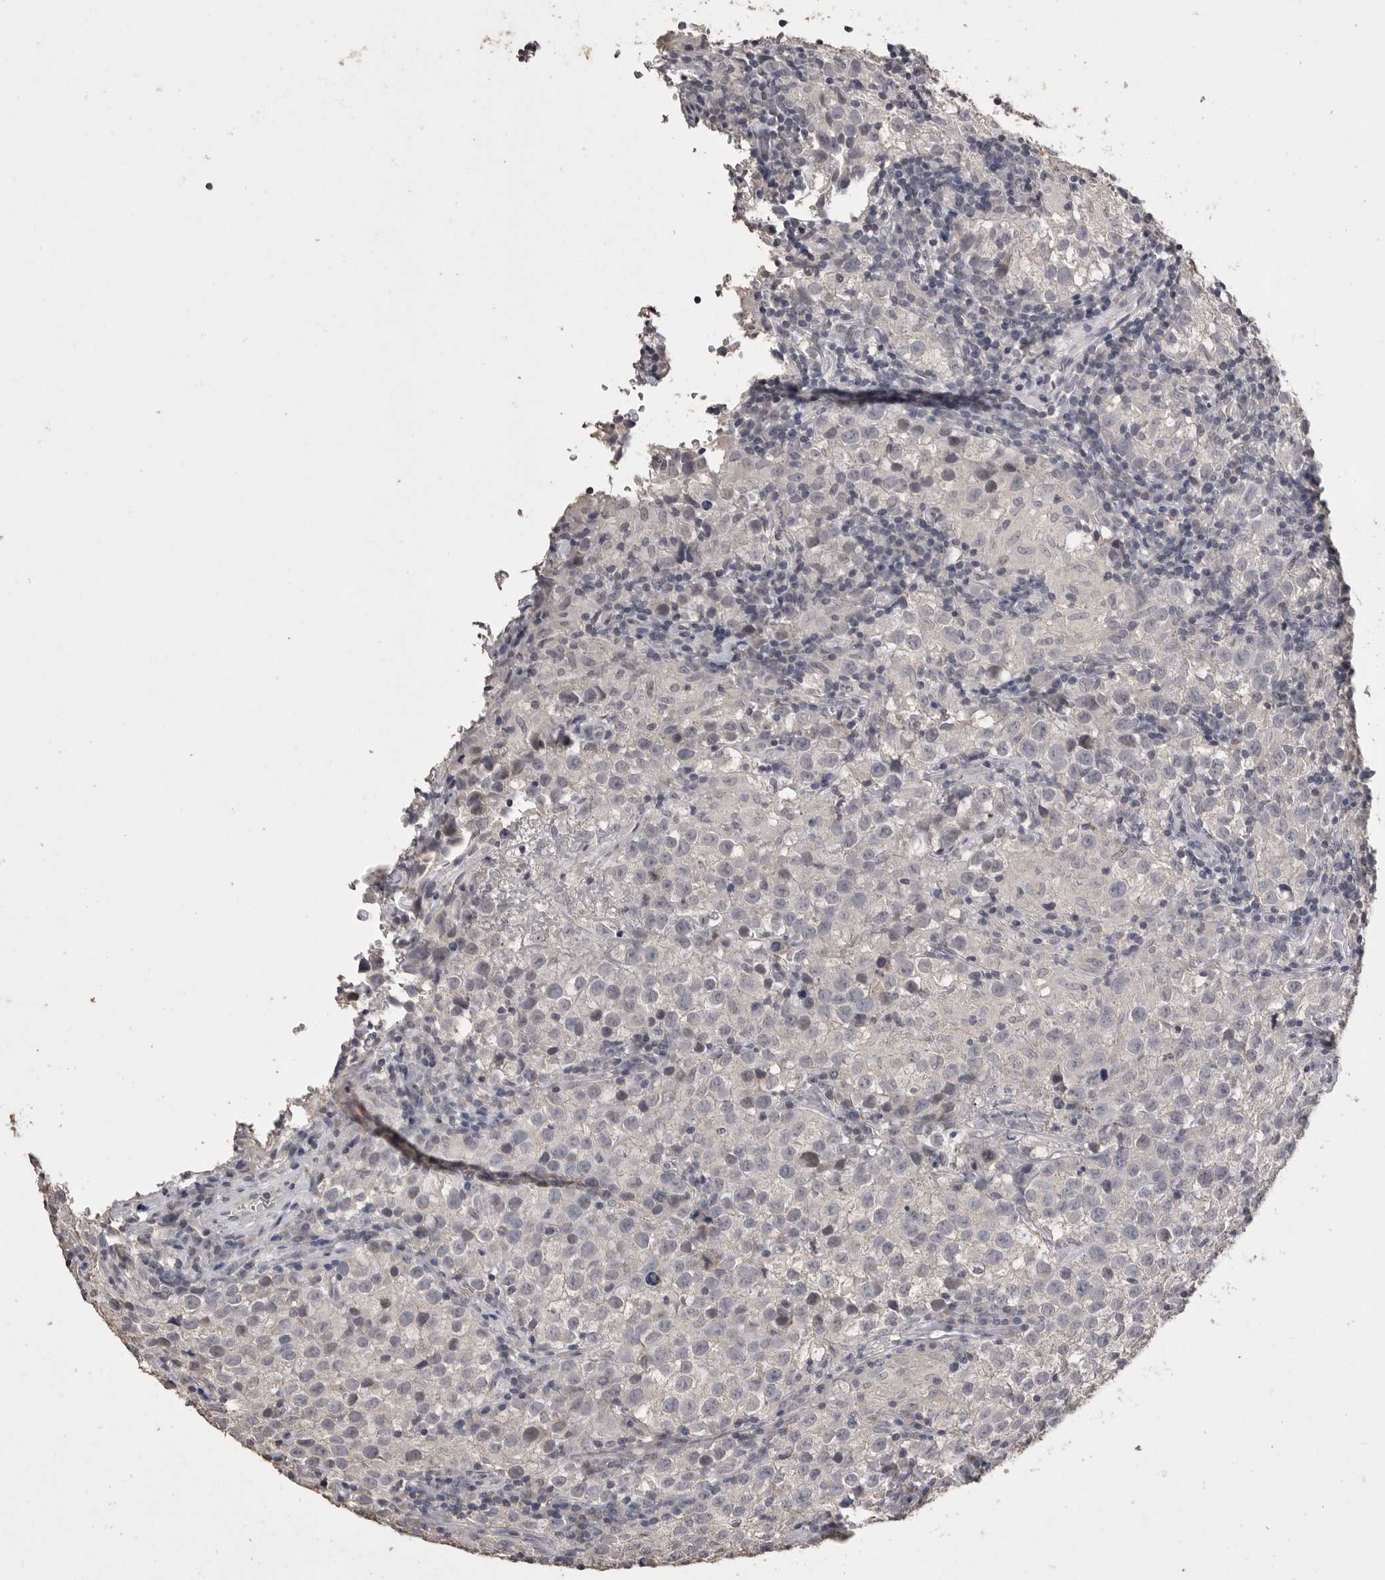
{"staining": {"intensity": "negative", "quantity": "none", "location": "none"}, "tissue": "testis cancer", "cell_type": "Tumor cells", "image_type": "cancer", "snomed": [{"axis": "morphology", "description": "Seminoma, NOS"}, {"axis": "morphology", "description": "Carcinoma, Embryonal, NOS"}, {"axis": "topography", "description": "Testis"}], "caption": "Tumor cells show no significant positivity in seminoma (testis).", "gene": "MMP7", "patient": {"sex": "male", "age": 43}}